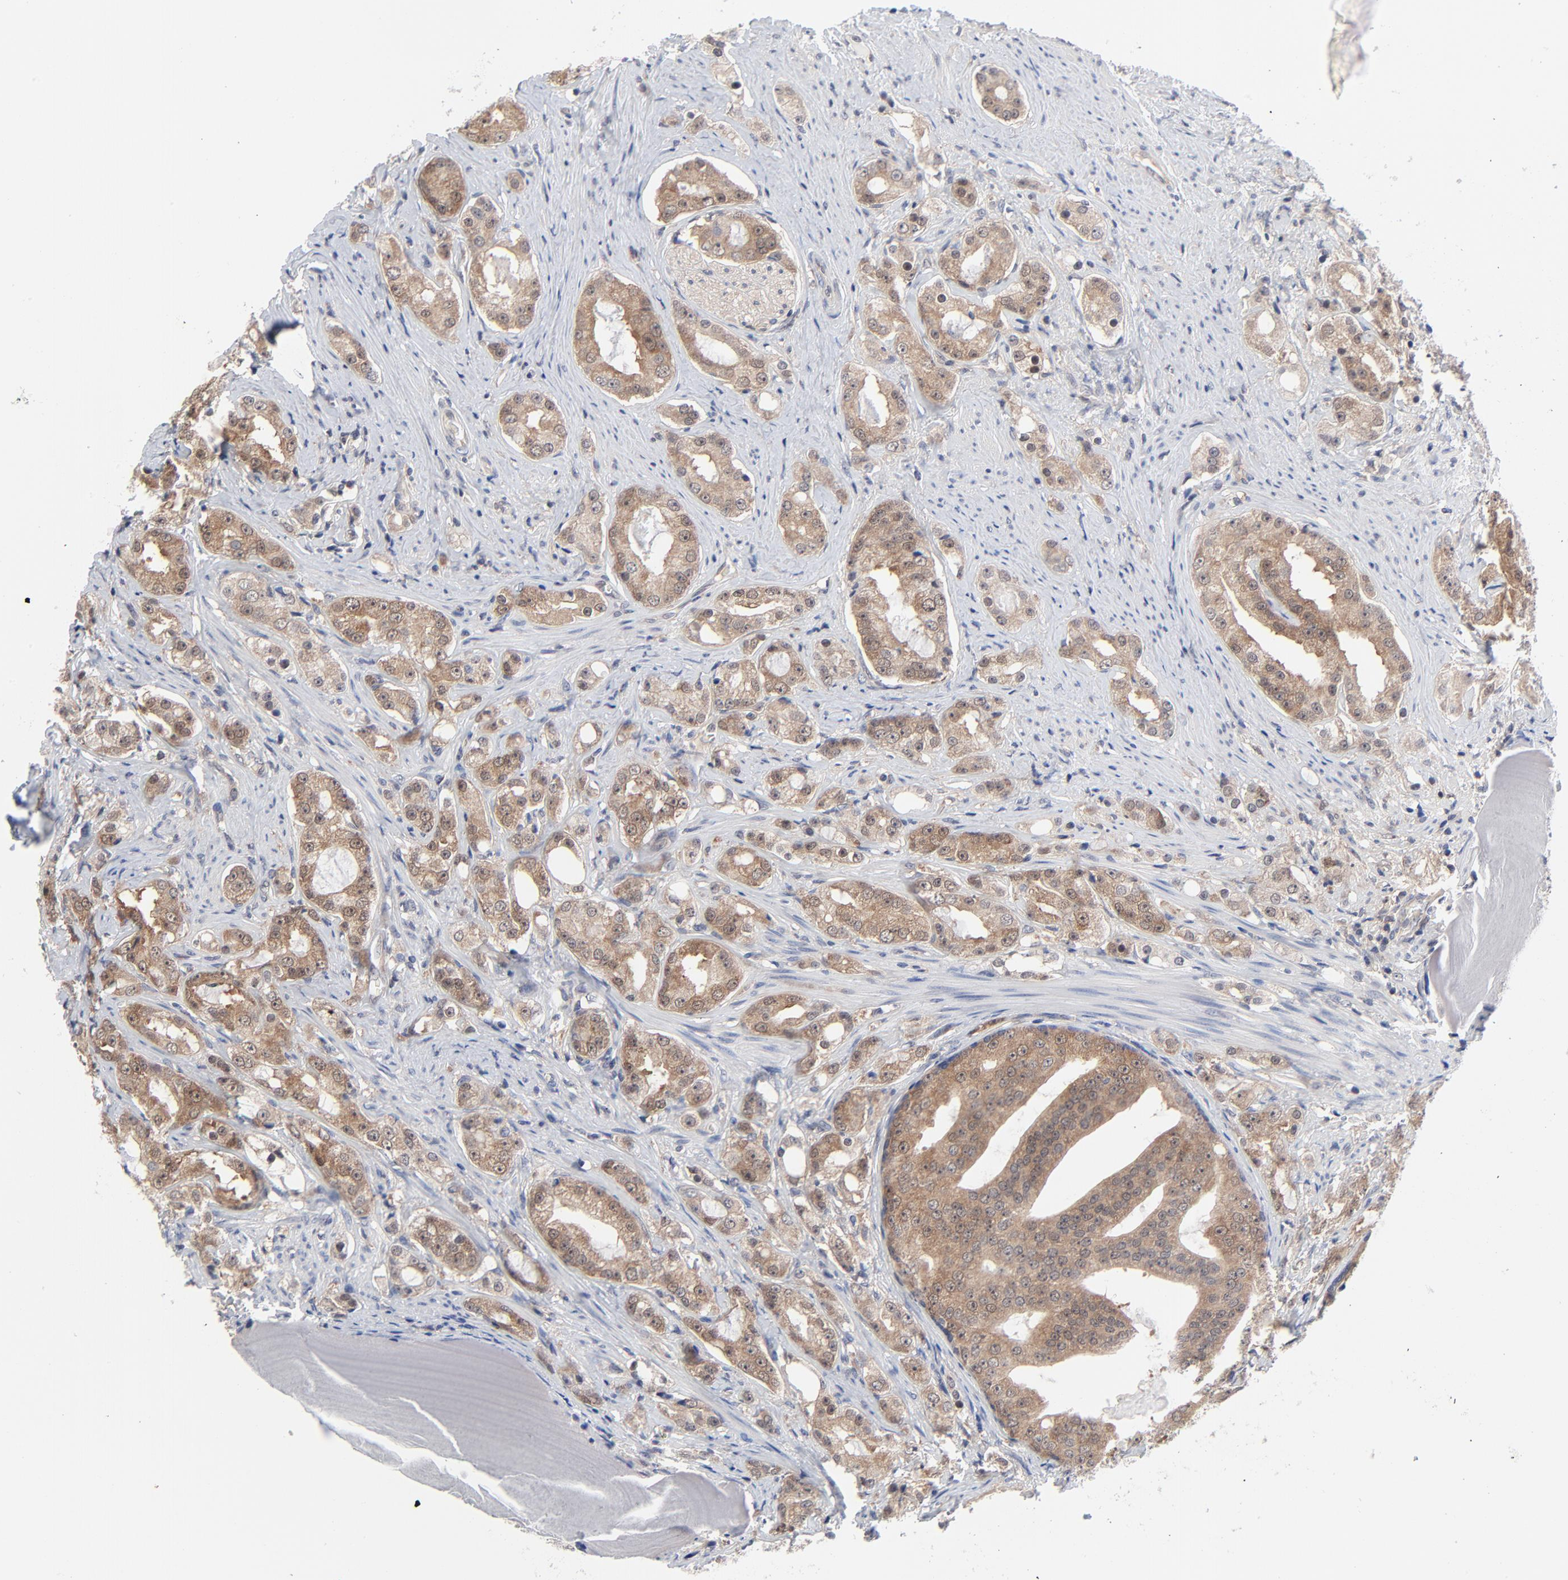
{"staining": {"intensity": "weak", "quantity": ">75%", "location": "cytoplasmic/membranous"}, "tissue": "prostate cancer", "cell_type": "Tumor cells", "image_type": "cancer", "snomed": [{"axis": "morphology", "description": "Adenocarcinoma, High grade"}, {"axis": "topography", "description": "Prostate"}], "caption": "A high-resolution photomicrograph shows immunohistochemistry (IHC) staining of prostate high-grade adenocarcinoma, which shows weak cytoplasmic/membranous expression in about >75% of tumor cells.", "gene": "RPS6KB1", "patient": {"sex": "male", "age": 68}}